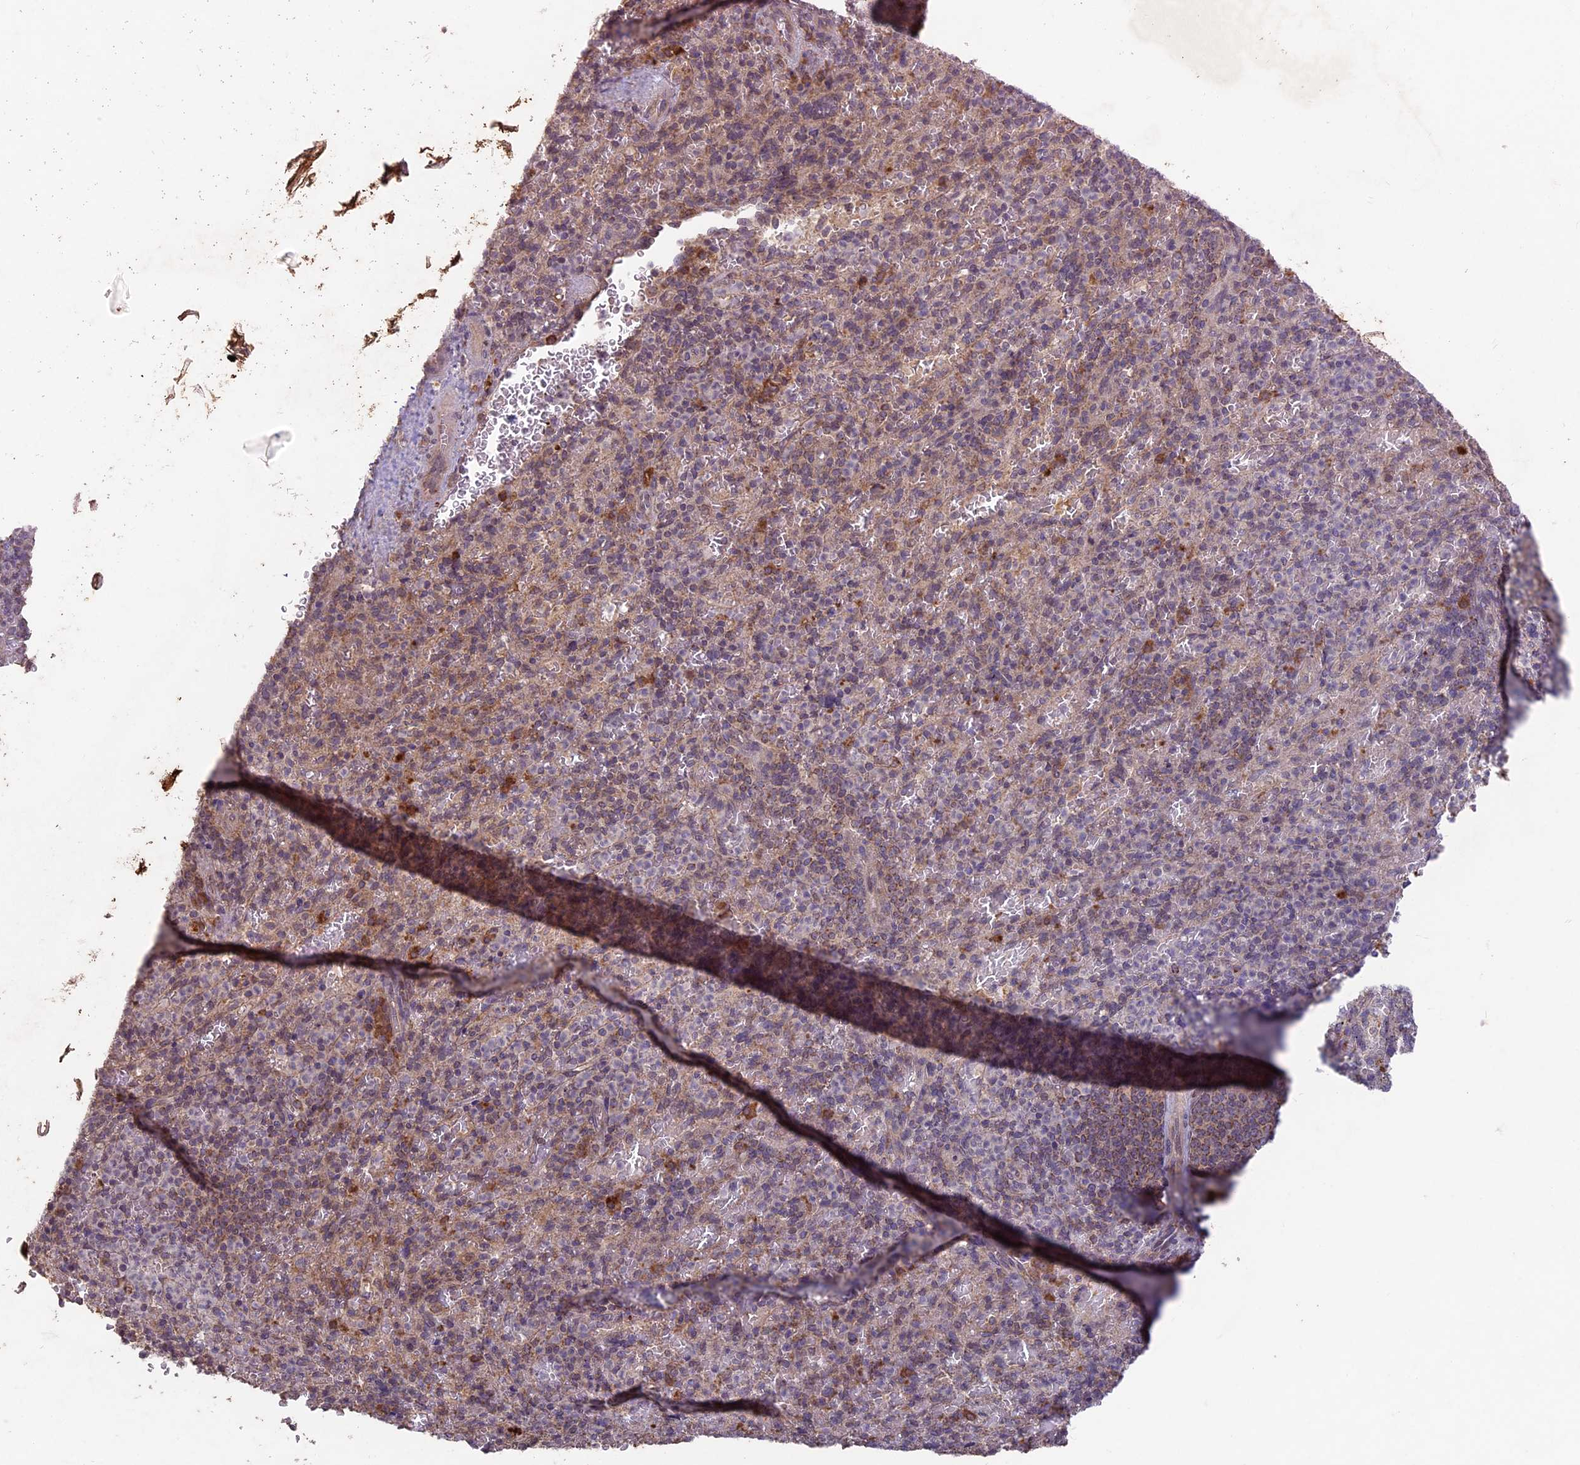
{"staining": {"intensity": "moderate", "quantity": "25%-75%", "location": "cytoplasmic/membranous"}, "tissue": "spleen", "cell_type": "Cells in red pulp", "image_type": "normal", "snomed": [{"axis": "morphology", "description": "Normal tissue, NOS"}, {"axis": "topography", "description": "Spleen"}], "caption": "Brown immunohistochemical staining in benign spleen displays moderate cytoplasmic/membranous positivity in approximately 25%-75% of cells in red pulp. Ihc stains the protein in brown and the nuclei are stained blue.", "gene": "RCCD1", "patient": {"sex": "female", "age": 74}}